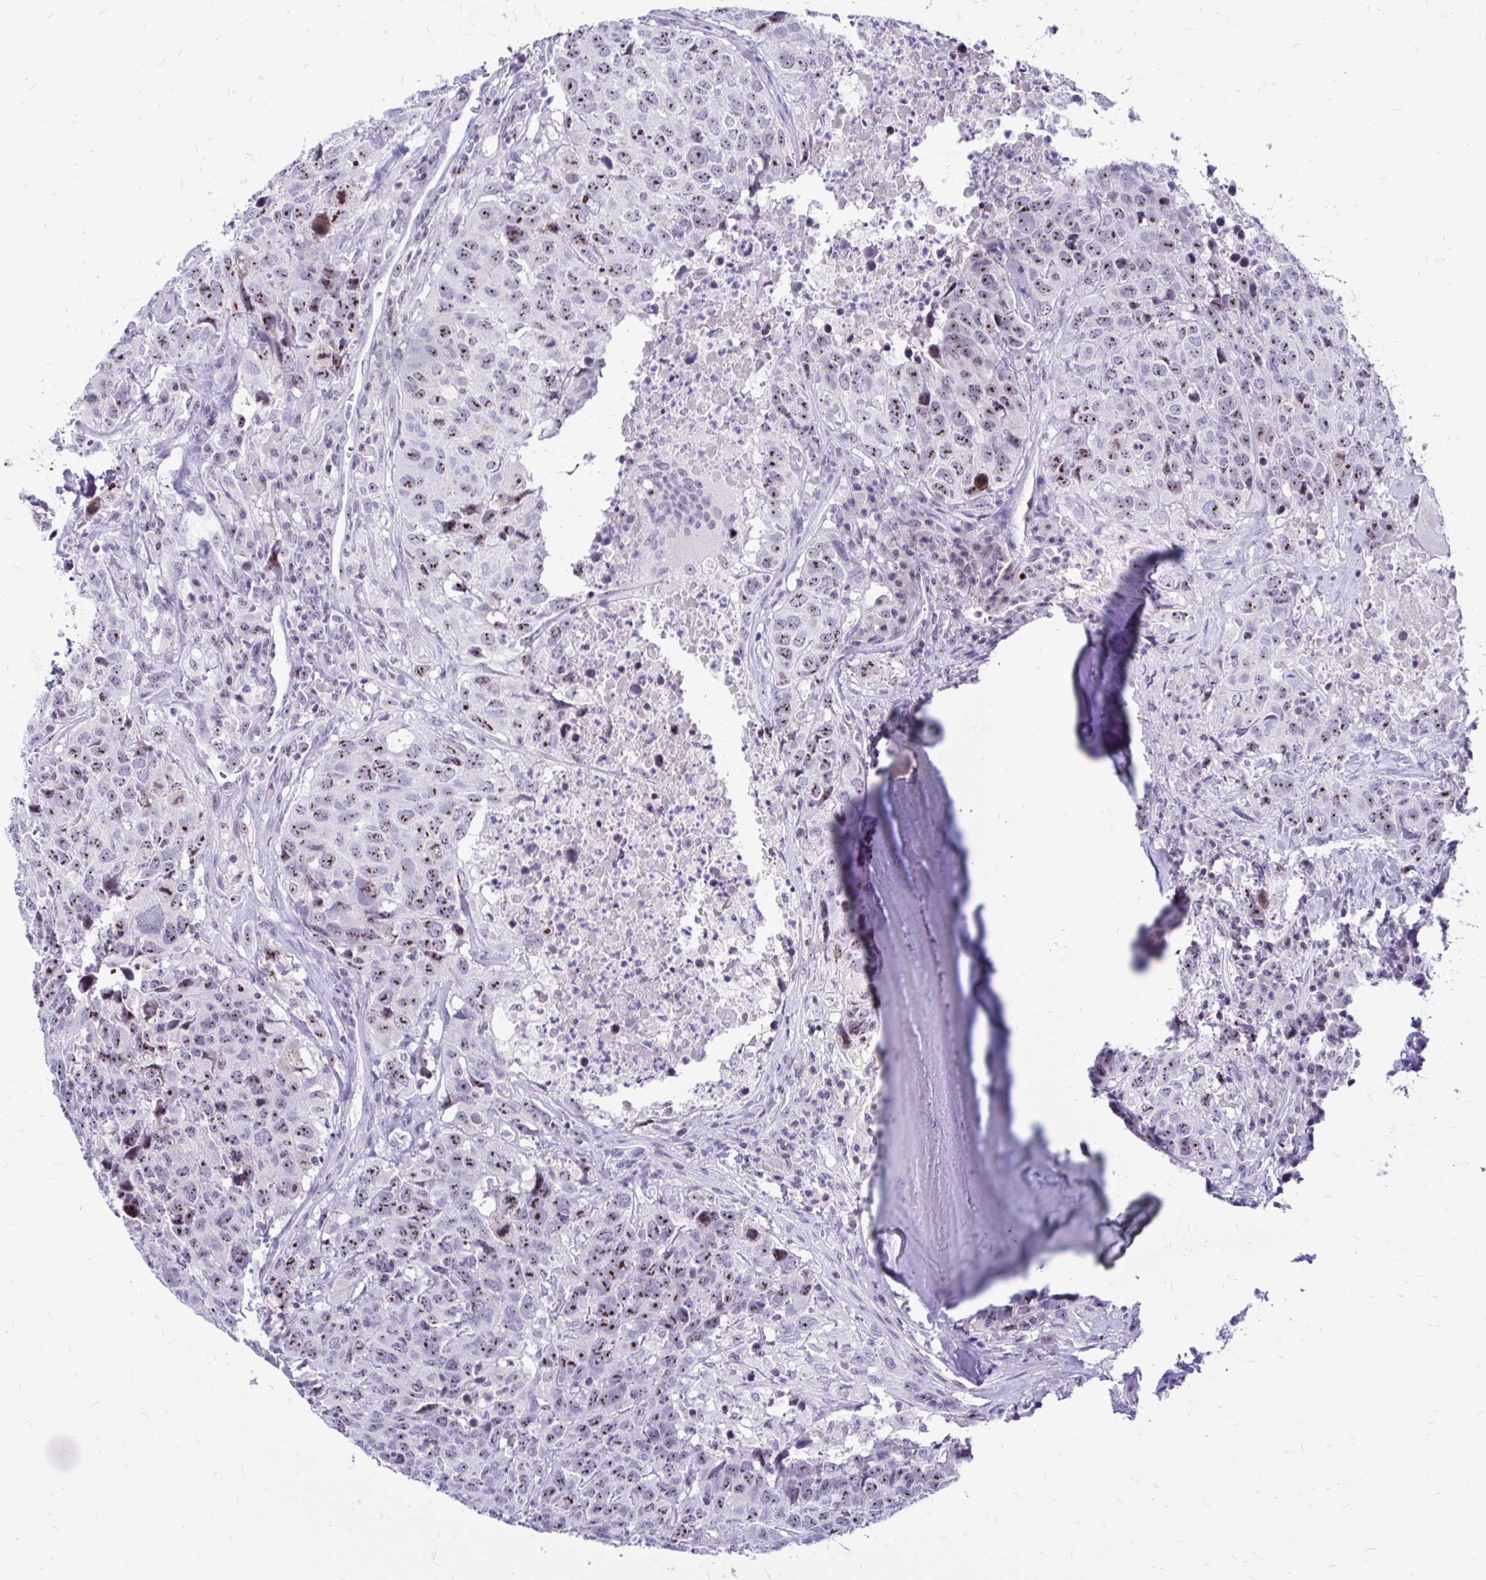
{"staining": {"intensity": "moderate", "quantity": "25%-75%", "location": "nuclear"}, "tissue": "head and neck cancer", "cell_type": "Tumor cells", "image_type": "cancer", "snomed": [{"axis": "morphology", "description": "Normal tissue, NOS"}, {"axis": "morphology", "description": "Squamous cell carcinoma, NOS"}, {"axis": "topography", "description": "Skeletal muscle"}, {"axis": "topography", "description": "Vascular tissue"}, {"axis": "topography", "description": "Peripheral nerve tissue"}, {"axis": "topography", "description": "Head-Neck"}], "caption": "Brown immunohistochemical staining in human head and neck squamous cell carcinoma exhibits moderate nuclear staining in approximately 25%-75% of tumor cells. The protein of interest is stained brown, and the nuclei are stained in blue (DAB IHC with brightfield microscopy, high magnification).", "gene": "NIFK", "patient": {"sex": "male", "age": 66}}